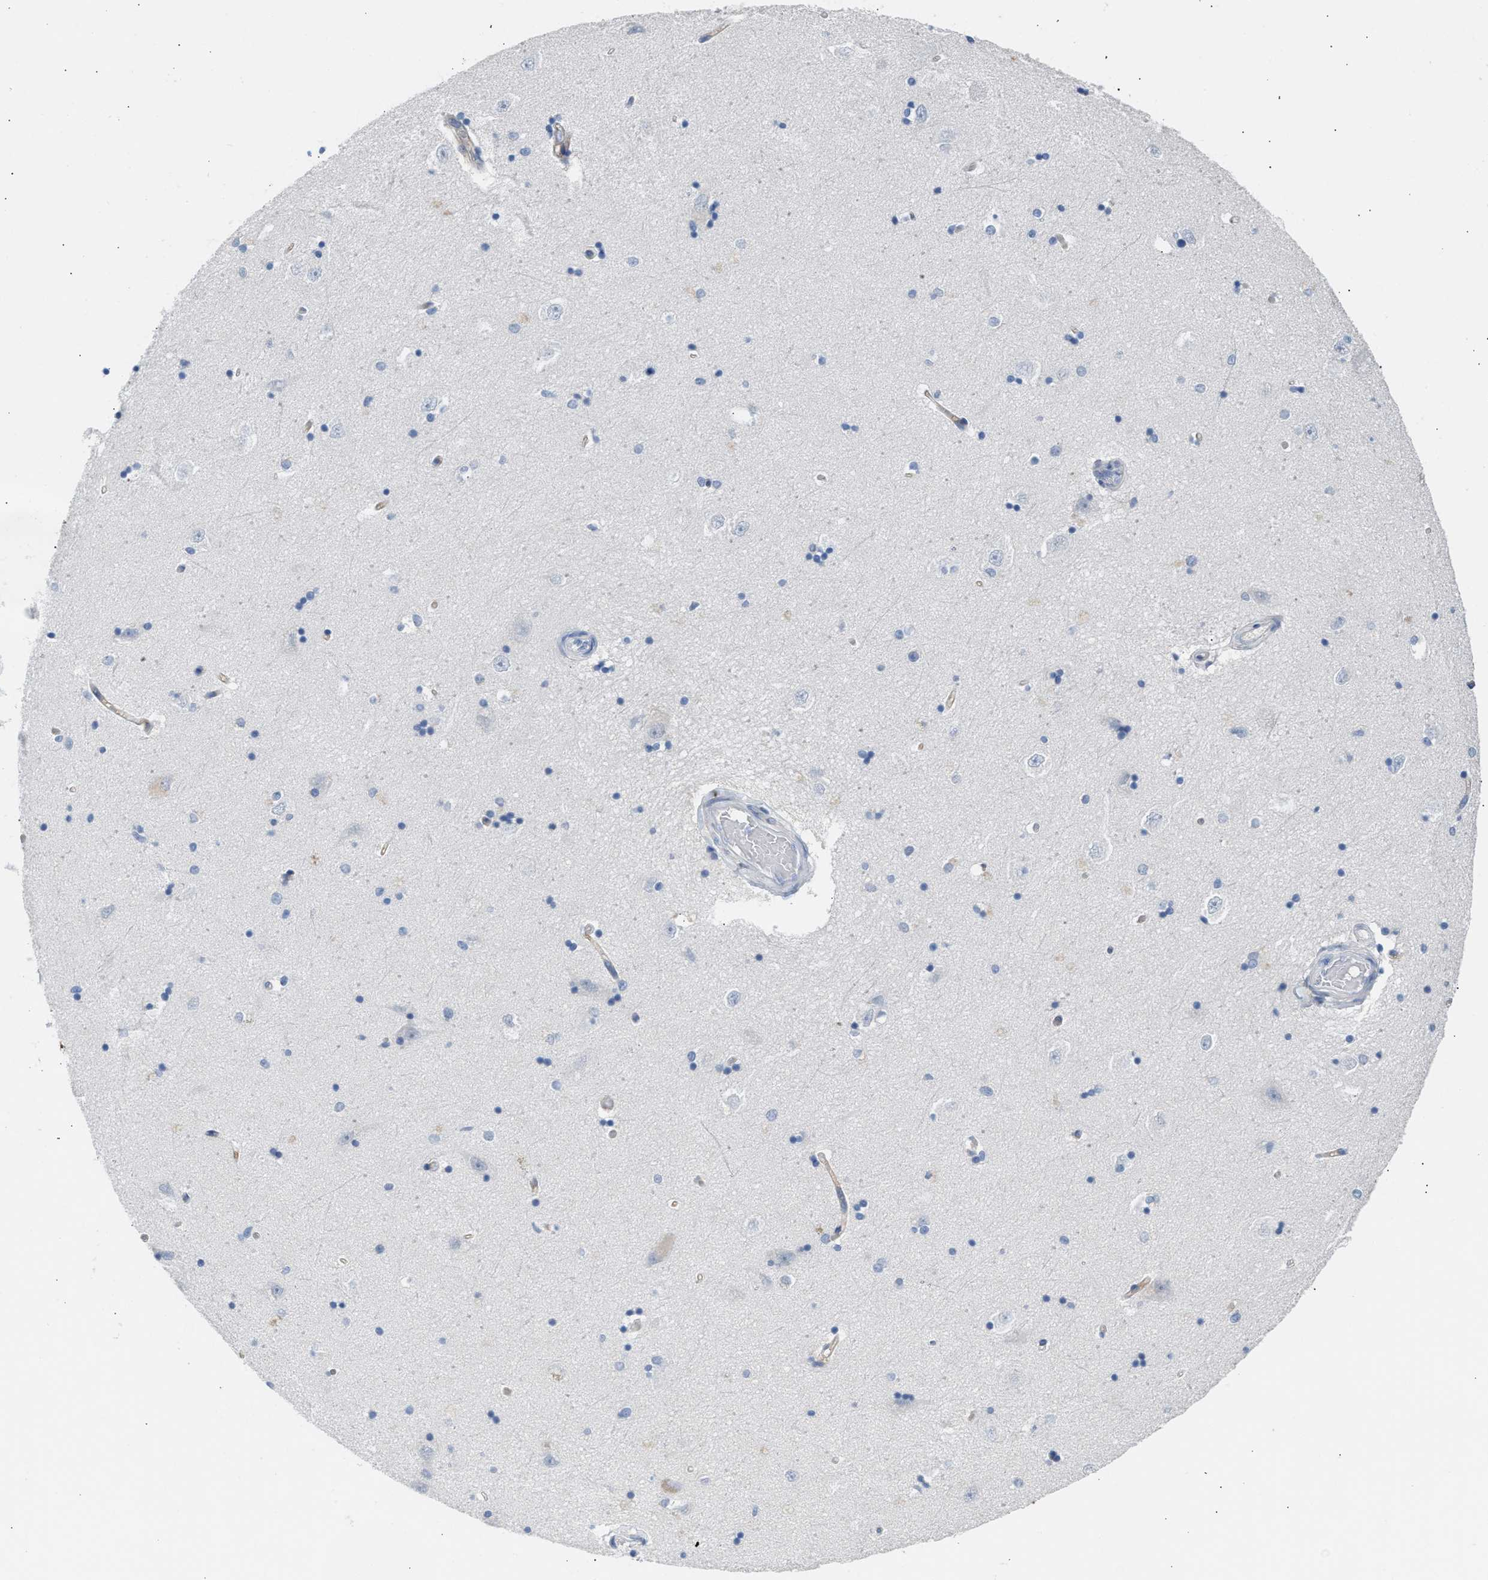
{"staining": {"intensity": "negative", "quantity": "none", "location": "none"}, "tissue": "hippocampus", "cell_type": "Glial cells", "image_type": "normal", "snomed": [{"axis": "morphology", "description": "Normal tissue, NOS"}, {"axis": "topography", "description": "Hippocampus"}], "caption": "IHC histopathology image of unremarkable hippocampus: human hippocampus stained with DAB (3,3'-diaminobenzidine) reveals no significant protein expression in glial cells. Nuclei are stained in blue.", "gene": "ERBB2", "patient": {"sex": "male", "age": 45}}